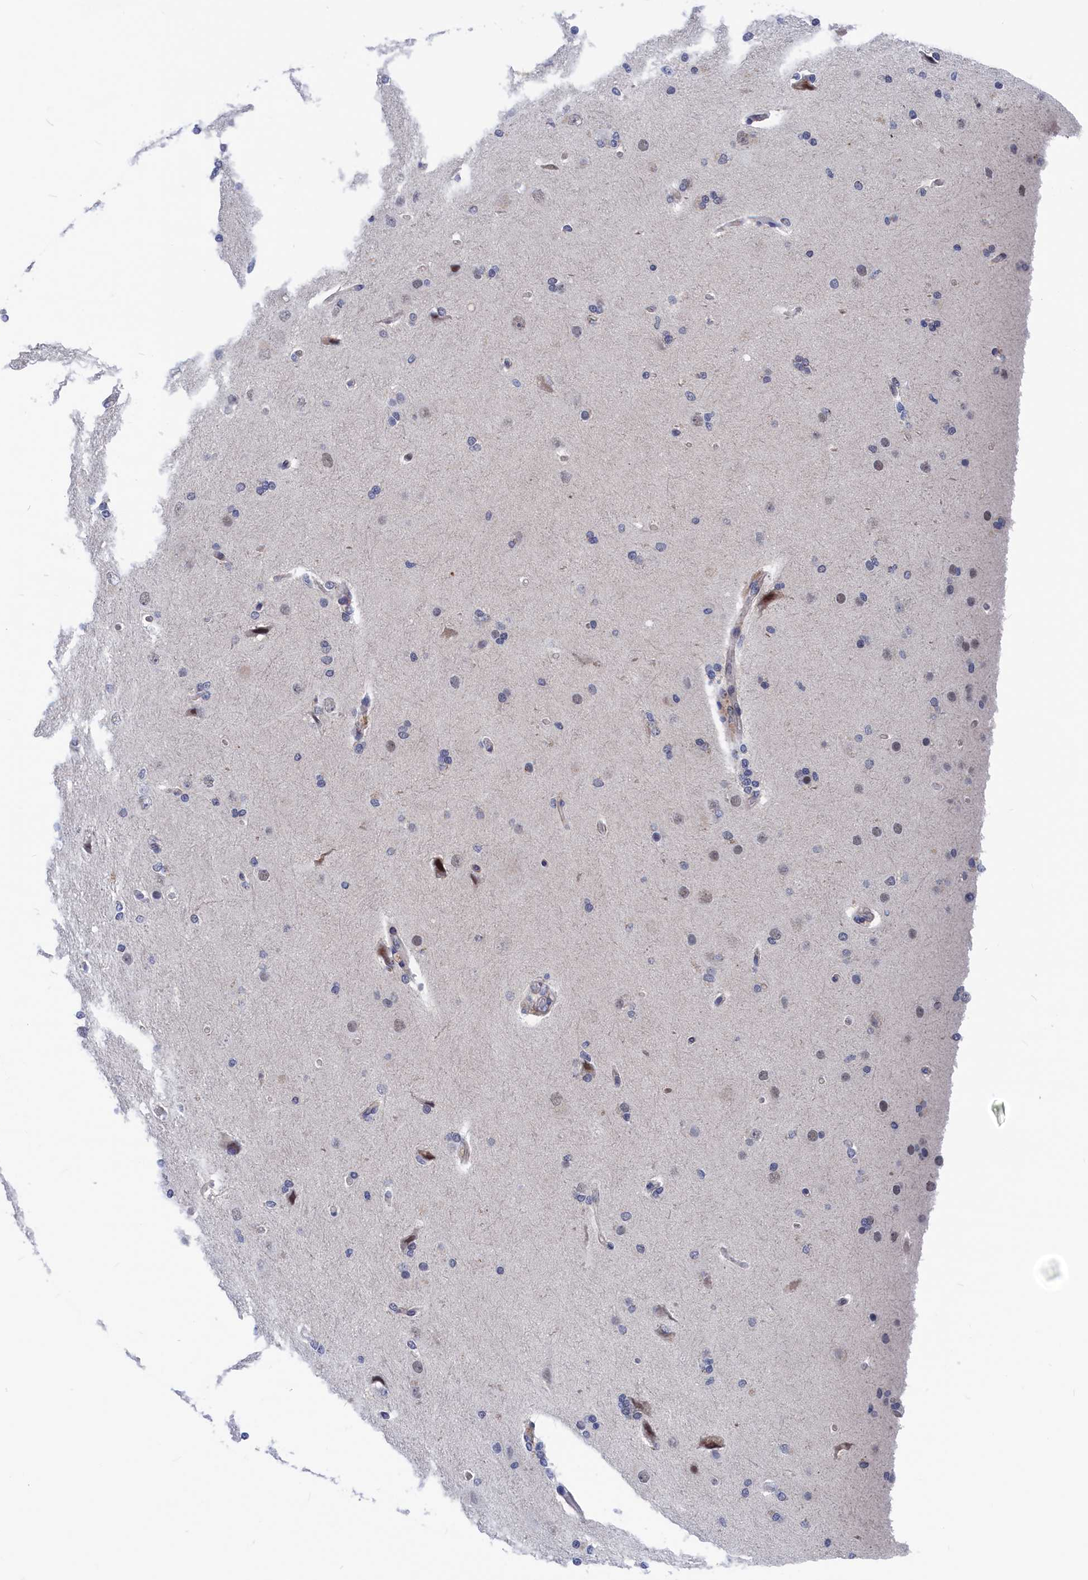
{"staining": {"intensity": "weak", "quantity": "<25%", "location": "nuclear"}, "tissue": "glioma", "cell_type": "Tumor cells", "image_type": "cancer", "snomed": [{"axis": "morphology", "description": "Glioma, malignant, High grade"}, {"axis": "topography", "description": "Brain"}], "caption": "High magnification brightfield microscopy of malignant glioma (high-grade) stained with DAB (3,3'-diaminobenzidine) (brown) and counterstained with hematoxylin (blue): tumor cells show no significant expression.", "gene": "MARCHF3", "patient": {"sex": "male", "age": 72}}